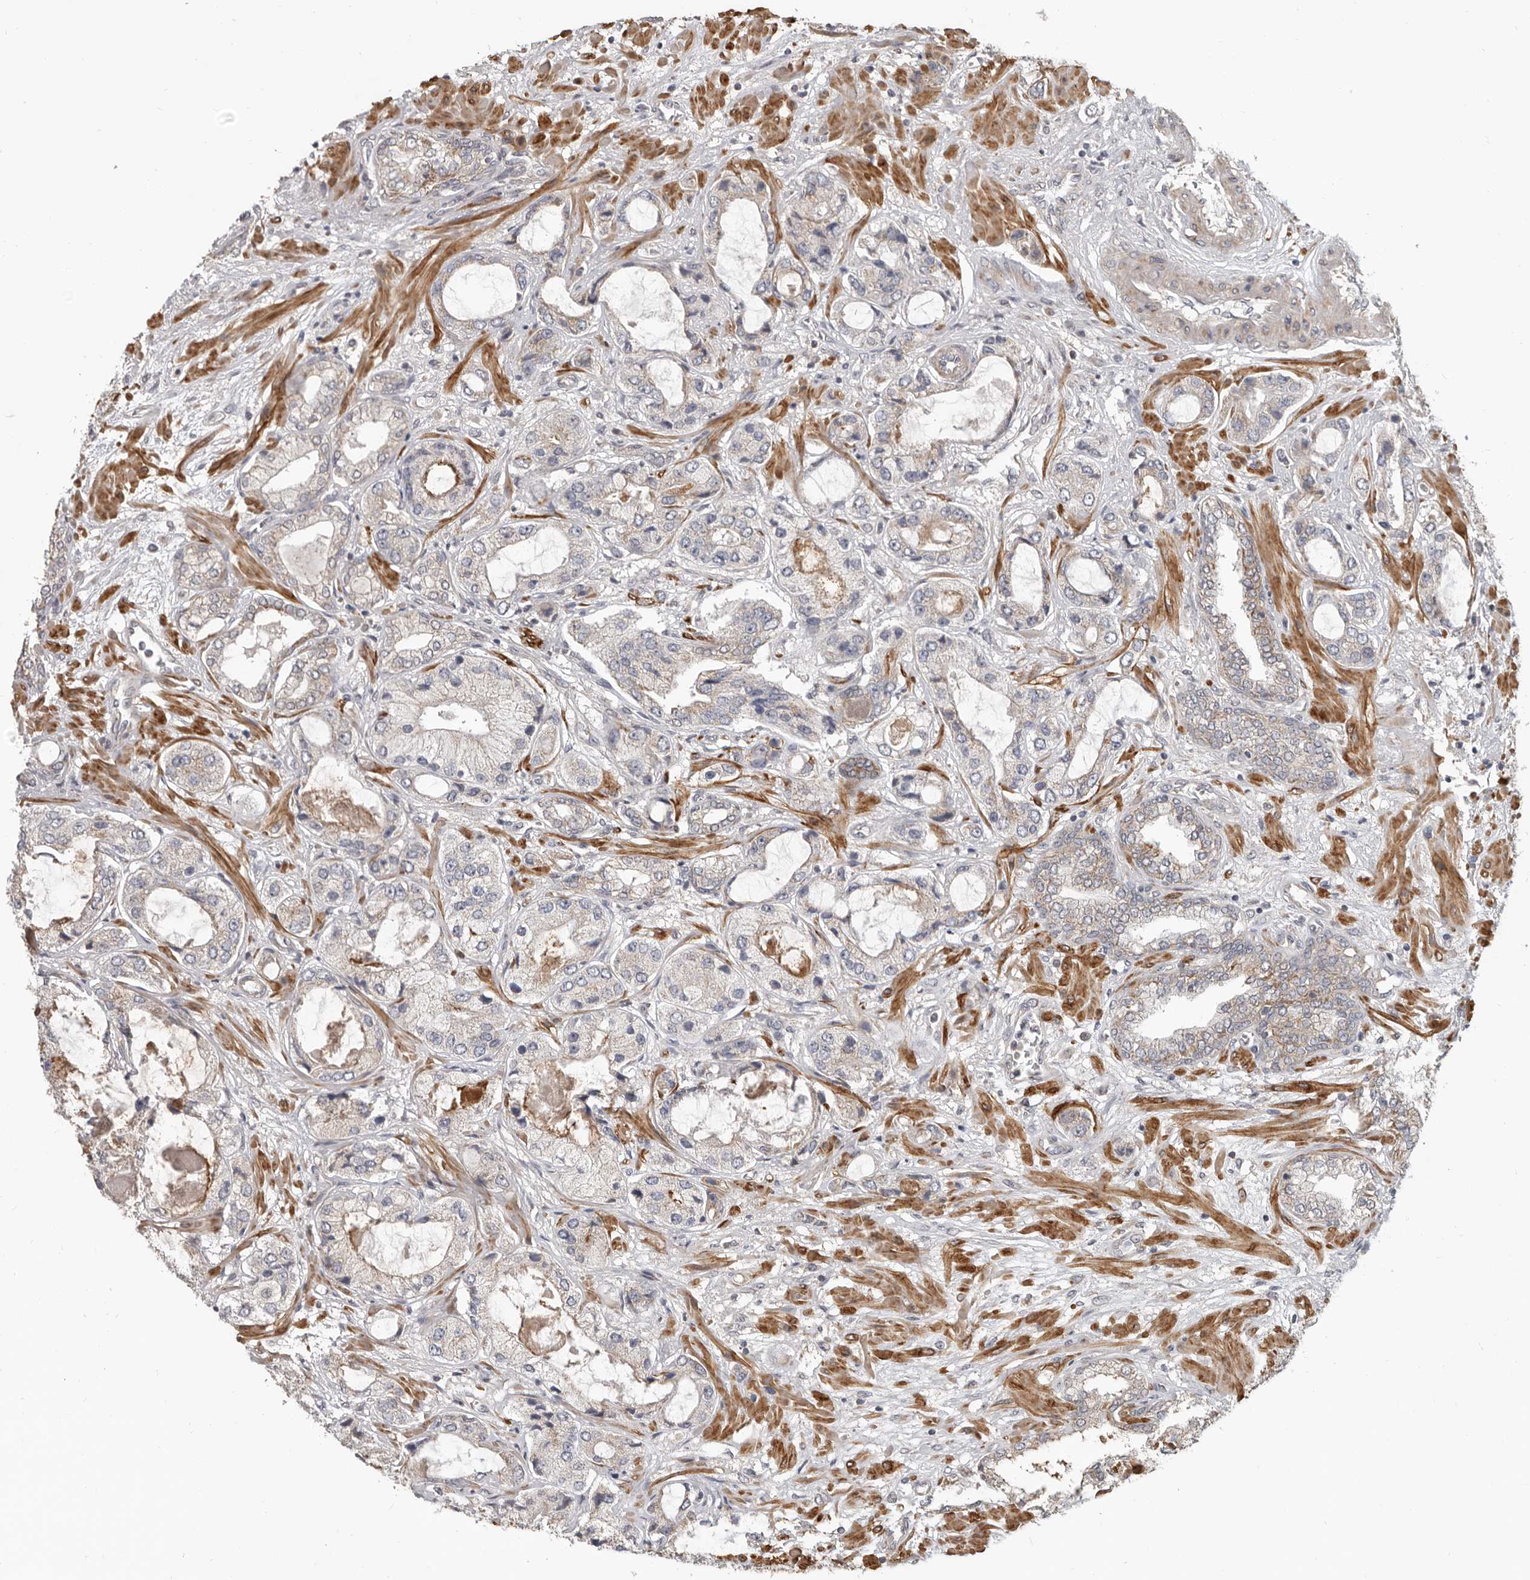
{"staining": {"intensity": "weak", "quantity": "<25%", "location": "cytoplasmic/membranous"}, "tissue": "prostate cancer", "cell_type": "Tumor cells", "image_type": "cancer", "snomed": [{"axis": "morphology", "description": "Normal tissue, NOS"}, {"axis": "morphology", "description": "Adenocarcinoma, High grade"}, {"axis": "topography", "description": "Prostate"}, {"axis": "topography", "description": "Peripheral nerve tissue"}], "caption": "The image displays no significant staining in tumor cells of prostate cancer (adenocarcinoma (high-grade)).", "gene": "UNK", "patient": {"sex": "male", "age": 59}}